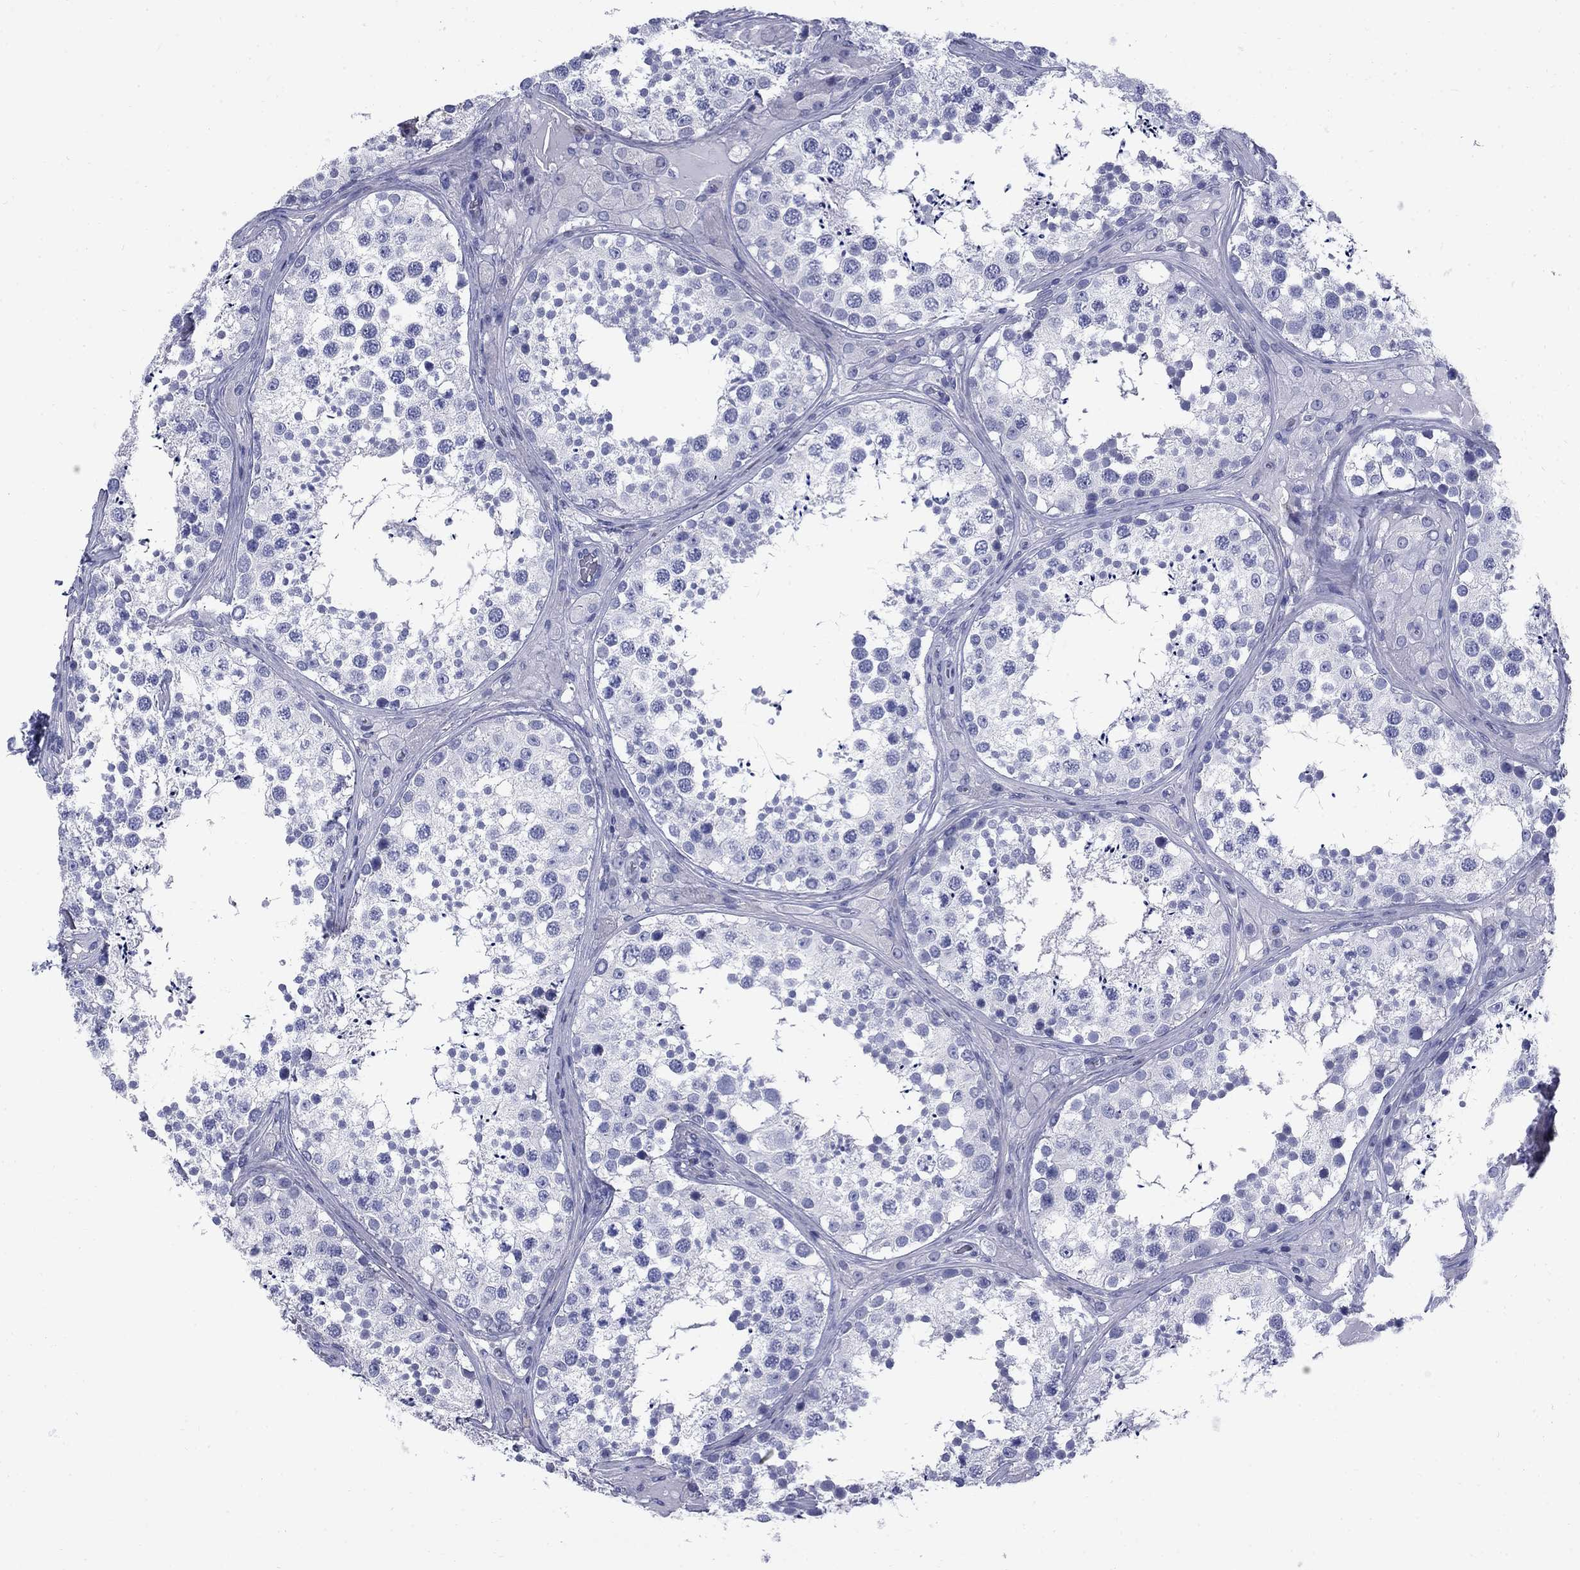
{"staining": {"intensity": "negative", "quantity": "none", "location": "none"}, "tissue": "testis", "cell_type": "Cells in seminiferous ducts", "image_type": "normal", "snomed": [{"axis": "morphology", "description": "Normal tissue, NOS"}, {"axis": "topography", "description": "Testis"}], "caption": "This is a photomicrograph of immunohistochemistry (IHC) staining of normal testis, which shows no positivity in cells in seminiferous ducts.", "gene": "SERPINB2", "patient": {"sex": "male", "age": 34}}